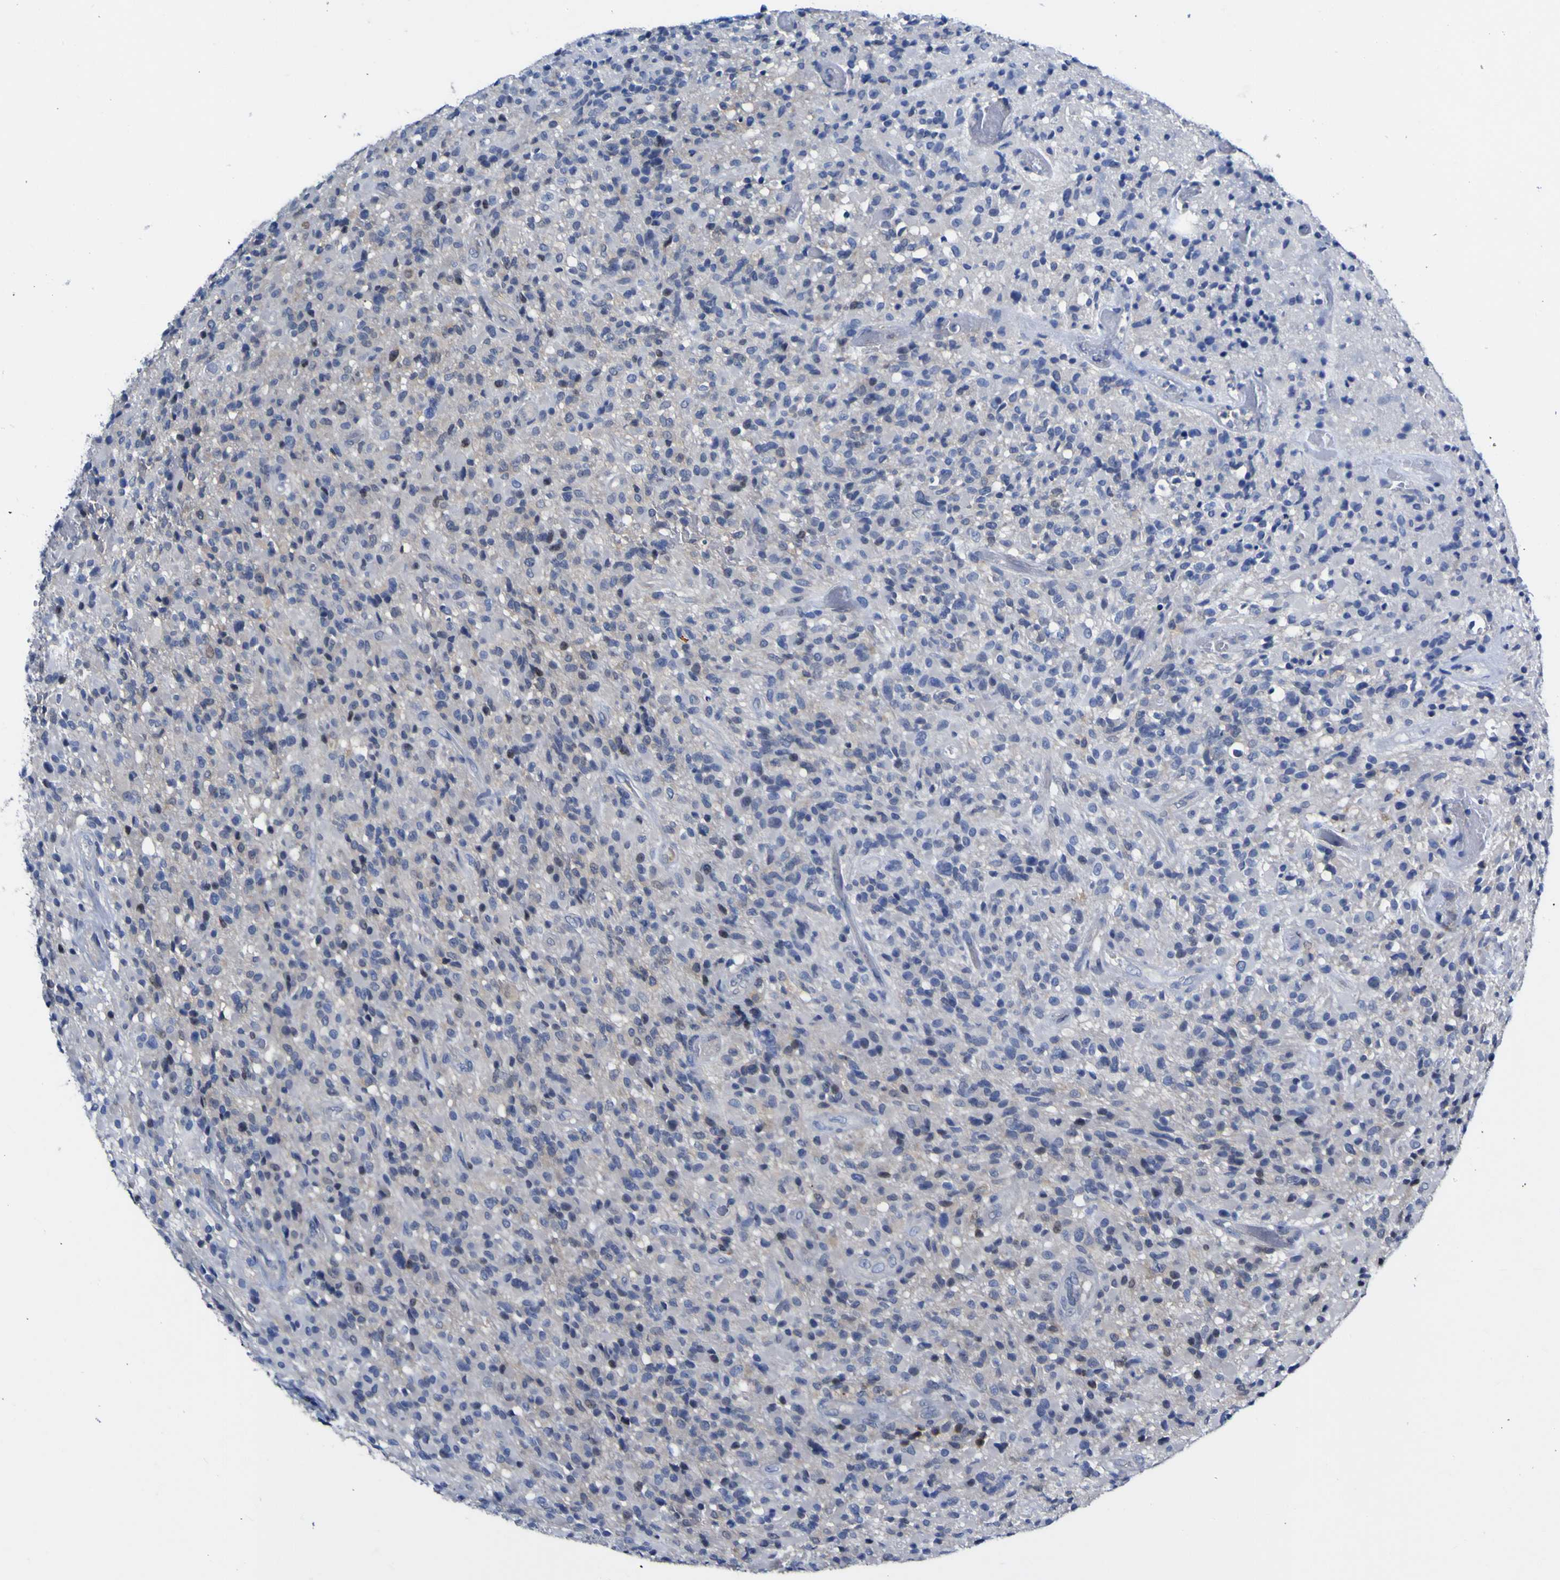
{"staining": {"intensity": "weak", "quantity": "<25%", "location": "cytoplasmic/membranous"}, "tissue": "glioma", "cell_type": "Tumor cells", "image_type": "cancer", "snomed": [{"axis": "morphology", "description": "Glioma, malignant, High grade"}, {"axis": "topography", "description": "Brain"}], "caption": "The histopathology image shows no staining of tumor cells in malignant glioma (high-grade). Brightfield microscopy of IHC stained with DAB (3,3'-diaminobenzidine) (brown) and hematoxylin (blue), captured at high magnification.", "gene": "CASP6", "patient": {"sex": "male", "age": 71}}